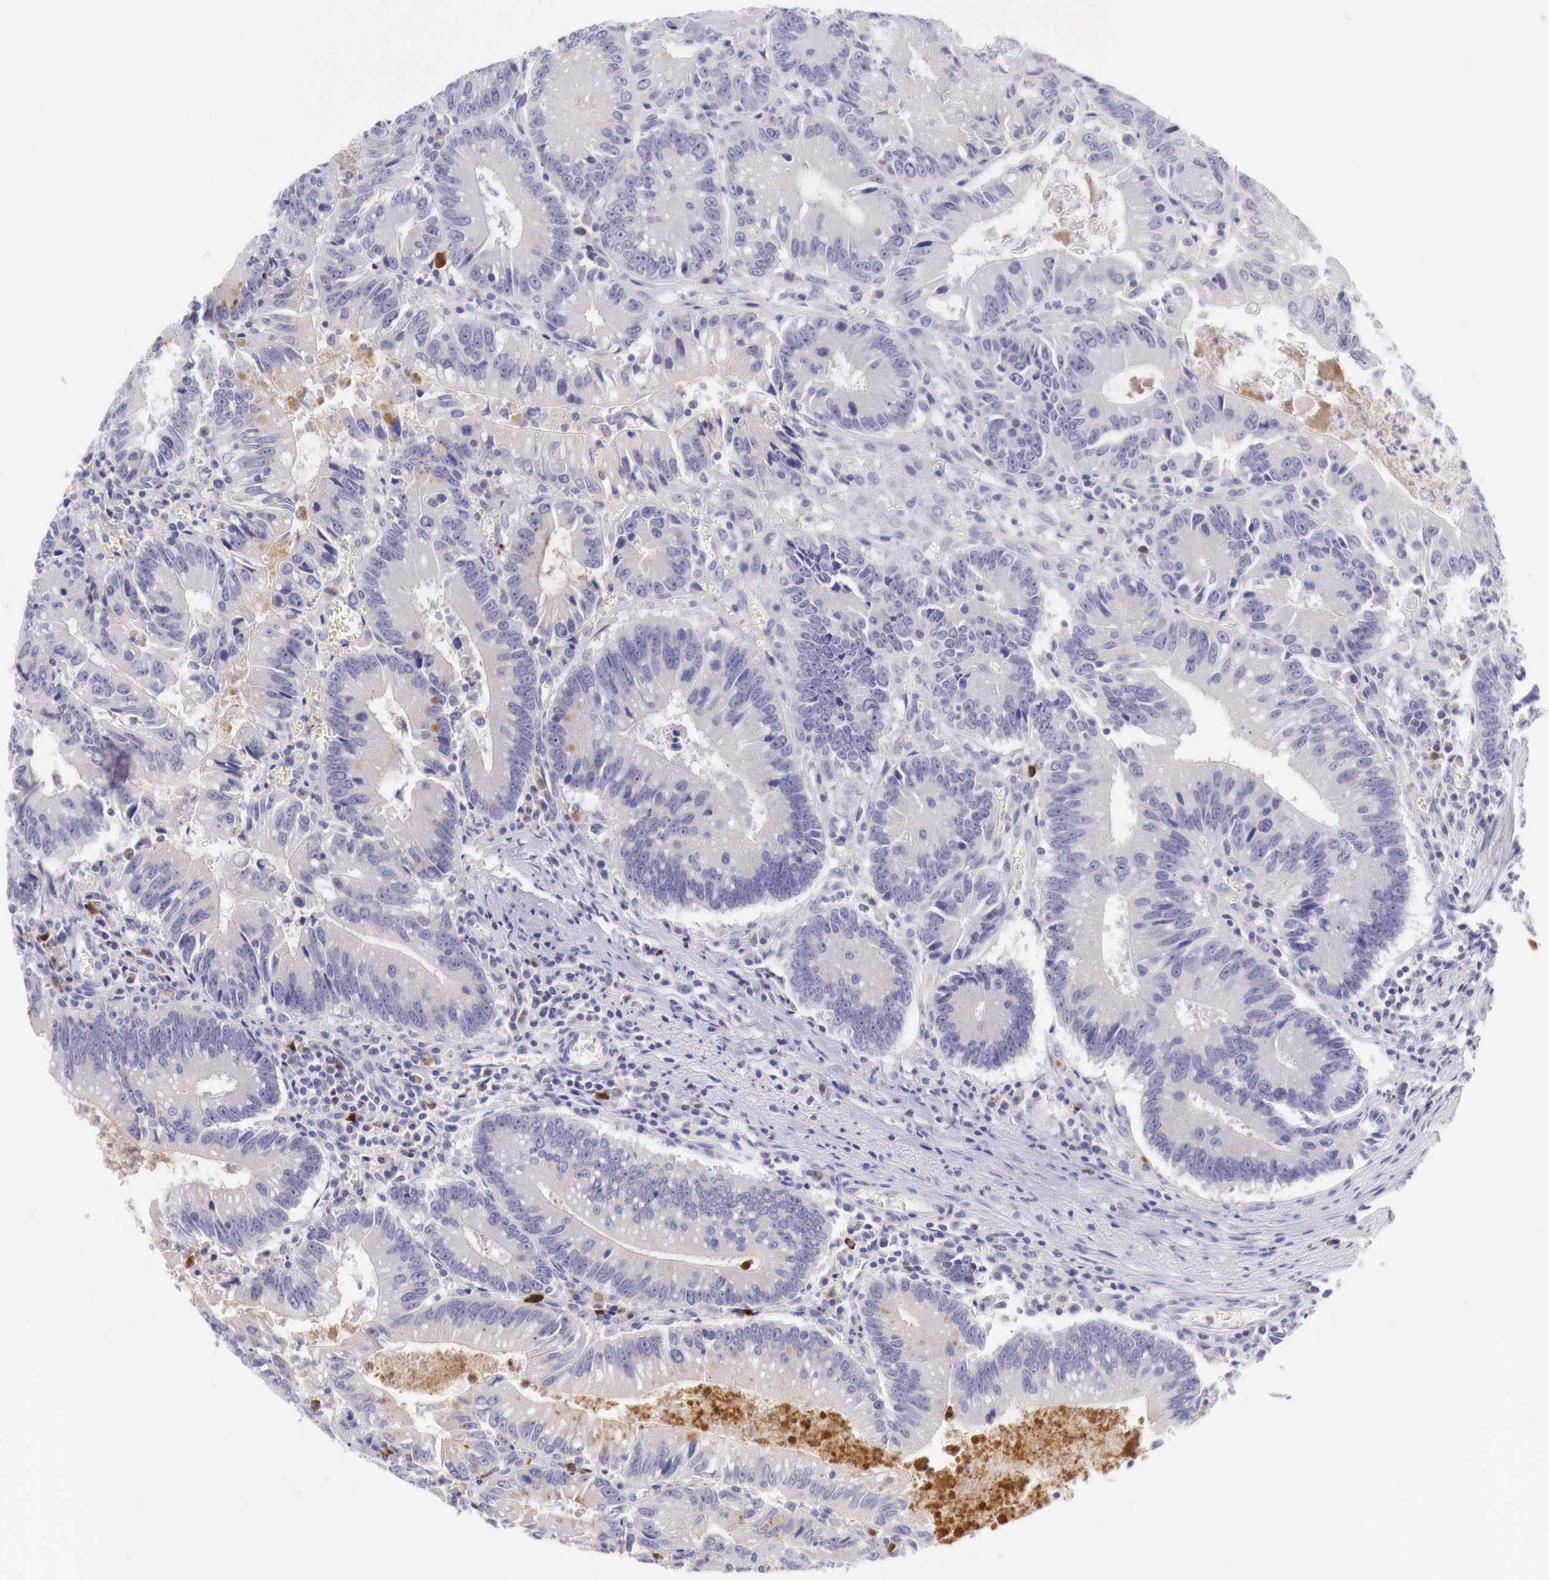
{"staining": {"intensity": "negative", "quantity": "none", "location": "none"}, "tissue": "colorectal cancer", "cell_type": "Tumor cells", "image_type": "cancer", "snomed": [{"axis": "morphology", "description": "Adenocarcinoma, NOS"}, {"axis": "topography", "description": "Rectum"}], "caption": "DAB (3,3'-diaminobenzidine) immunohistochemical staining of human colorectal cancer reveals no significant positivity in tumor cells. (Immunohistochemistry (ihc), brightfield microscopy, high magnification).", "gene": "BCL6", "patient": {"sex": "female", "age": 81}}